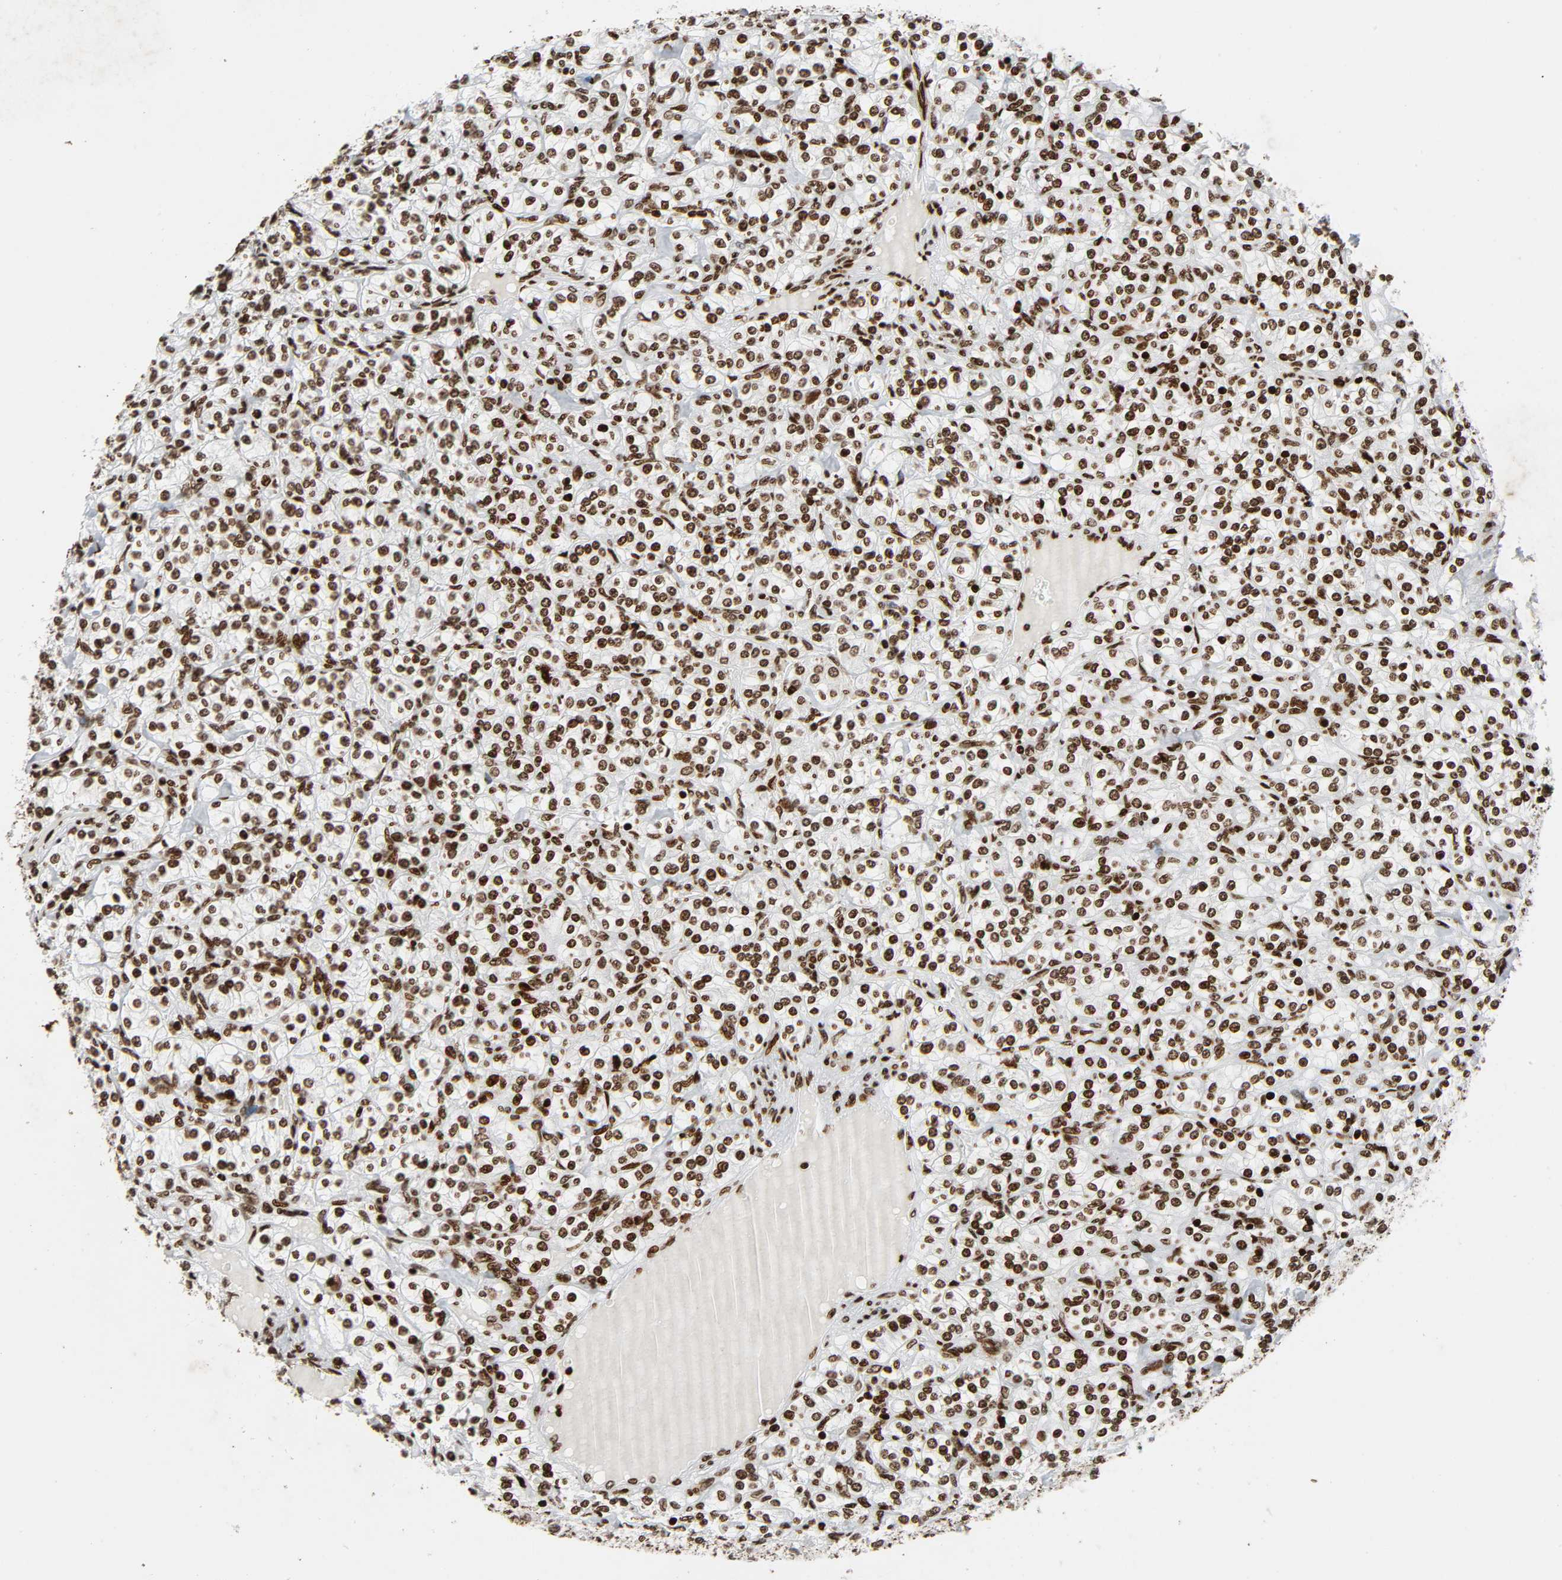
{"staining": {"intensity": "strong", "quantity": ">75%", "location": "nuclear"}, "tissue": "renal cancer", "cell_type": "Tumor cells", "image_type": "cancer", "snomed": [{"axis": "morphology", "description": "Adenocarcinoma, NOS"}, {"axis": "topography", "description": "Kidney"}], "caption": "A high-resolution image shows immunohistochemistry staining of renal cancer, which demonstrates strong nuclear positivity in about >75% of tumor cells. (DAB (3,3'-diaminobenzidine) IHC, brown staining for protein, blue staining for nuclei).", "gene": "RXRA", "patient": {"sex": "male", "age": 77}}